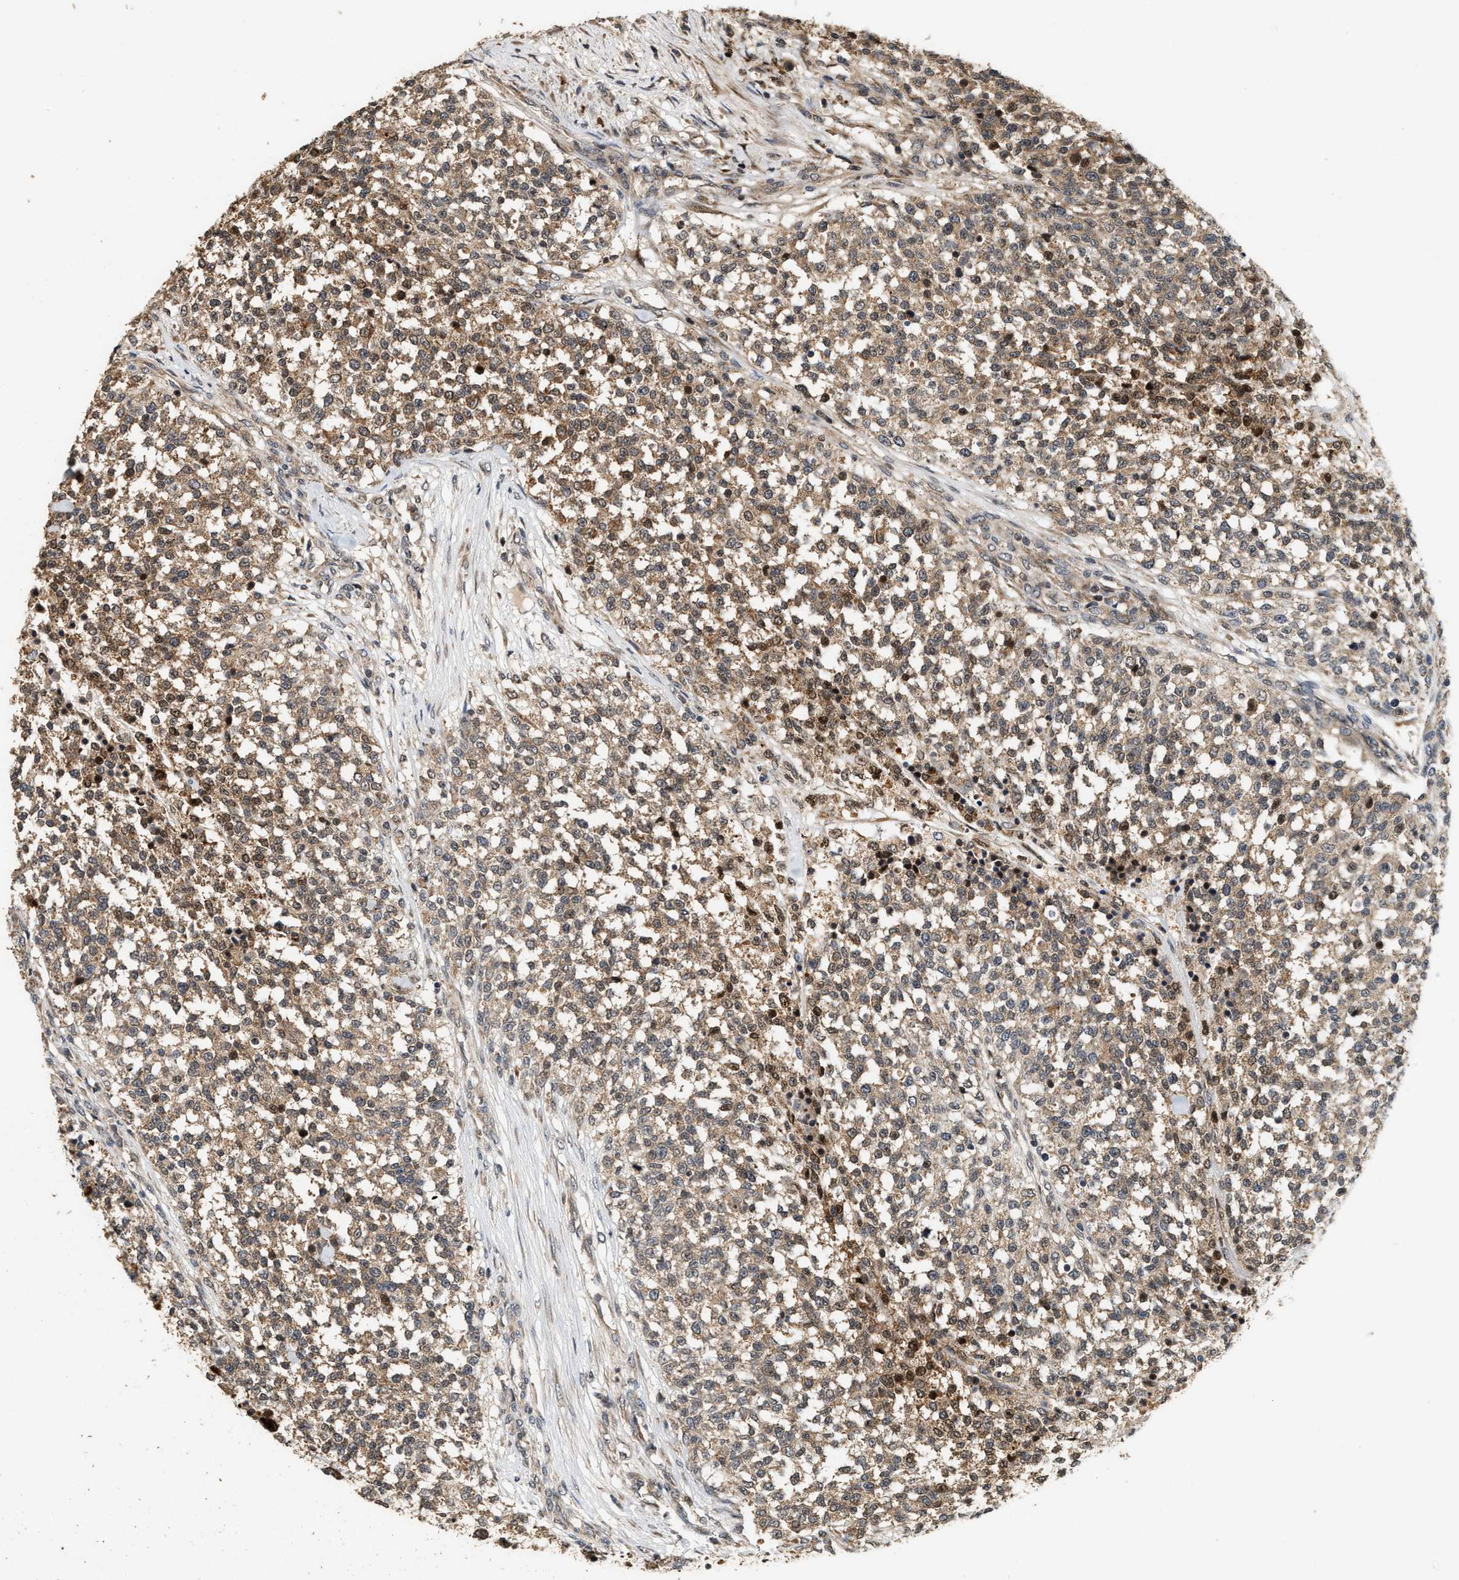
{"staining": {"intensity": "moderate", "quantity": ">75%", "location": "cytoplasmic/membranous,nuclear"}, "tissue": "testis cancer", "cell_type": "Tumor cells", "image_type": "cancer", "snomed": [{"axis": "morphology", "description": "Seminoma, NOS"}, {"axis": "topography", "description": "Testis"}], "caption": "IHC of seminoma (testis) shows medium levels of moderate cytoplasmic/membranous and nuclear positivity in about >75% of tumor cells.", "gene": "ELP2", "patient": {"sex": "male", "age": 59}}